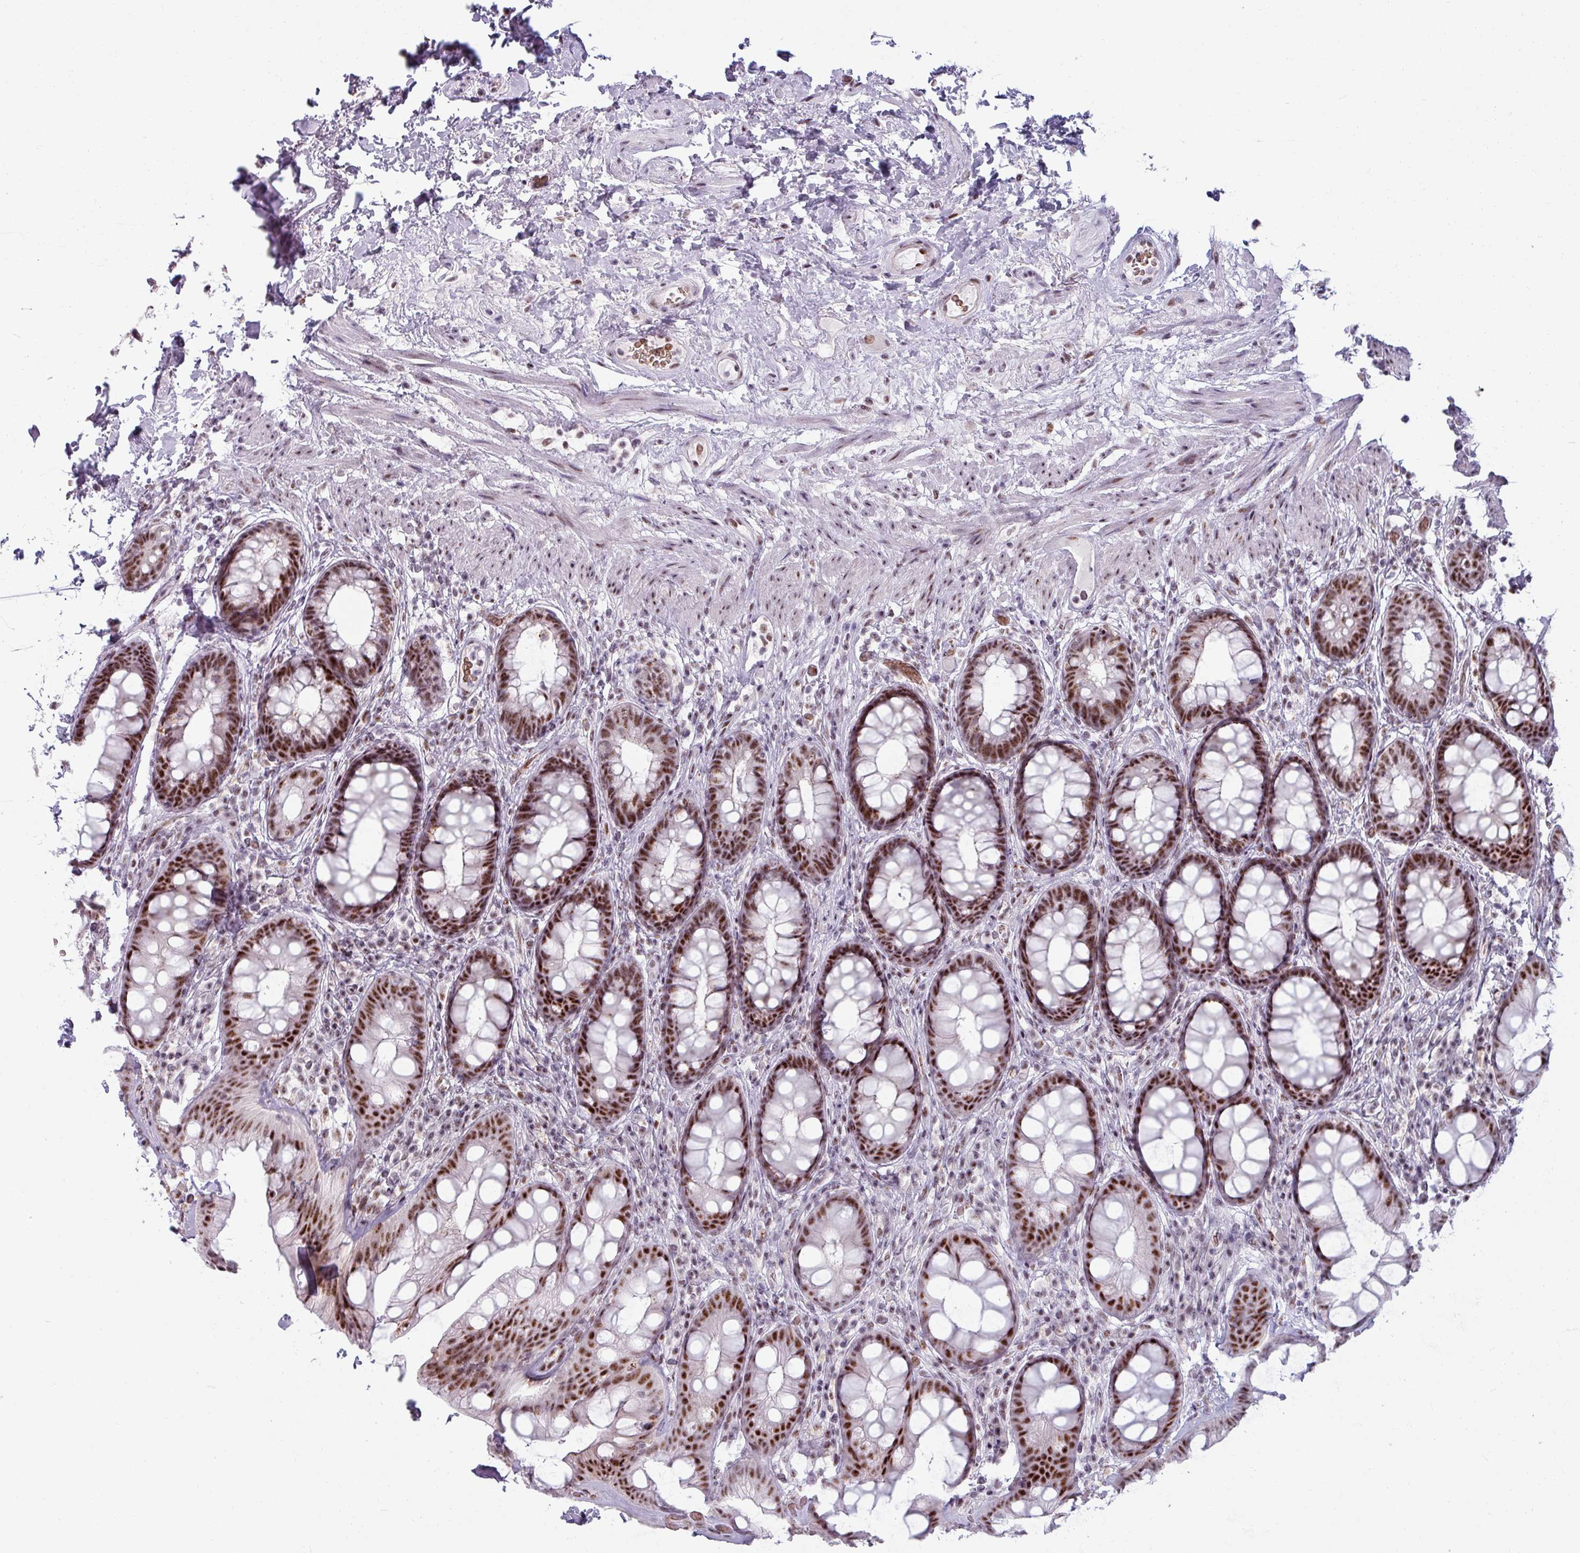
{"staining": {"intensity": "strong", "quantity": ">75%", "location": "nuclear"}, "tissue": "rectum", "cell_type": "Glandular cells", "image_type": "normal", "snomed": [{"axis": "morphology", "description": "Normal tissue, NOS"}, {"axis": "topography", "description": "Rectum"}], "caption": "Immunohistochemical staining of unremarkable human rectum displays >75% levels of strong nuclear protein staining in about >75% of glandular cells.", "gene": "NCOR1", "patient": {"sex": "male", "age": 74}}